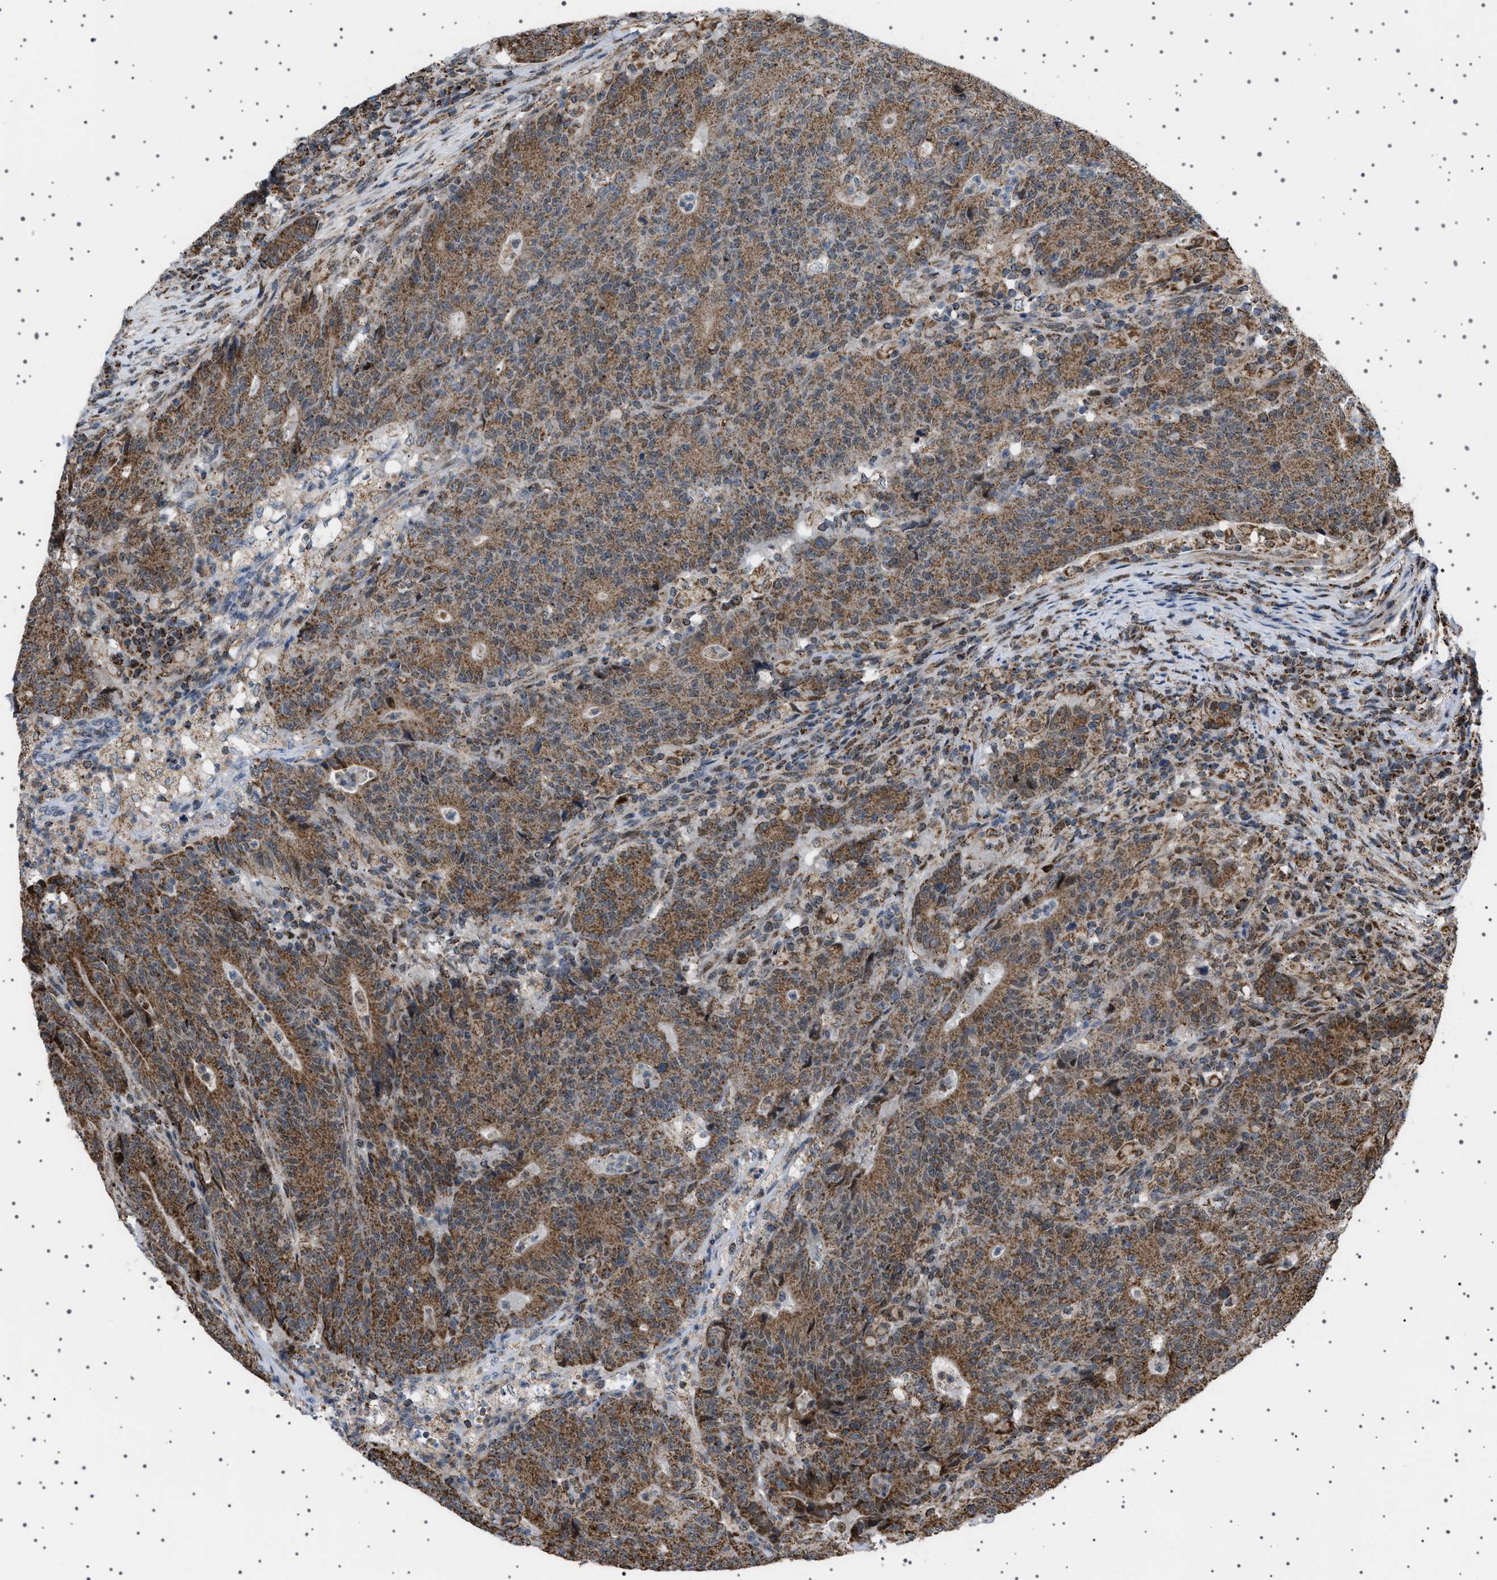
{"staining": {"intensity": "moderate", "quantity": ">75%", "location": "cytoplasmic/membranous"}, "tissue": "colorectal cancer", "cell_type": "Tumor cells", "image_type": "cancer", "snomed": [{"axis": "morphology", "description": "Normal tissue, NOS"}, {"axis": "morphology", "description": "Adenocarcinoma, NOS"}, {"axis": "topography", "description": "Colon"}], "caption": "This photomicrograph displays colorectal cancer (adenocarcinoma) stained with immunohistochemistry (IHC) to label a protein in brown. The cytoplasmic/membranous of tumor cells show moderate positivity for the protein. Nuclei are counter-stained blue.", "gene": "MELK", "patient": {"sex": "female", "age": 75}}